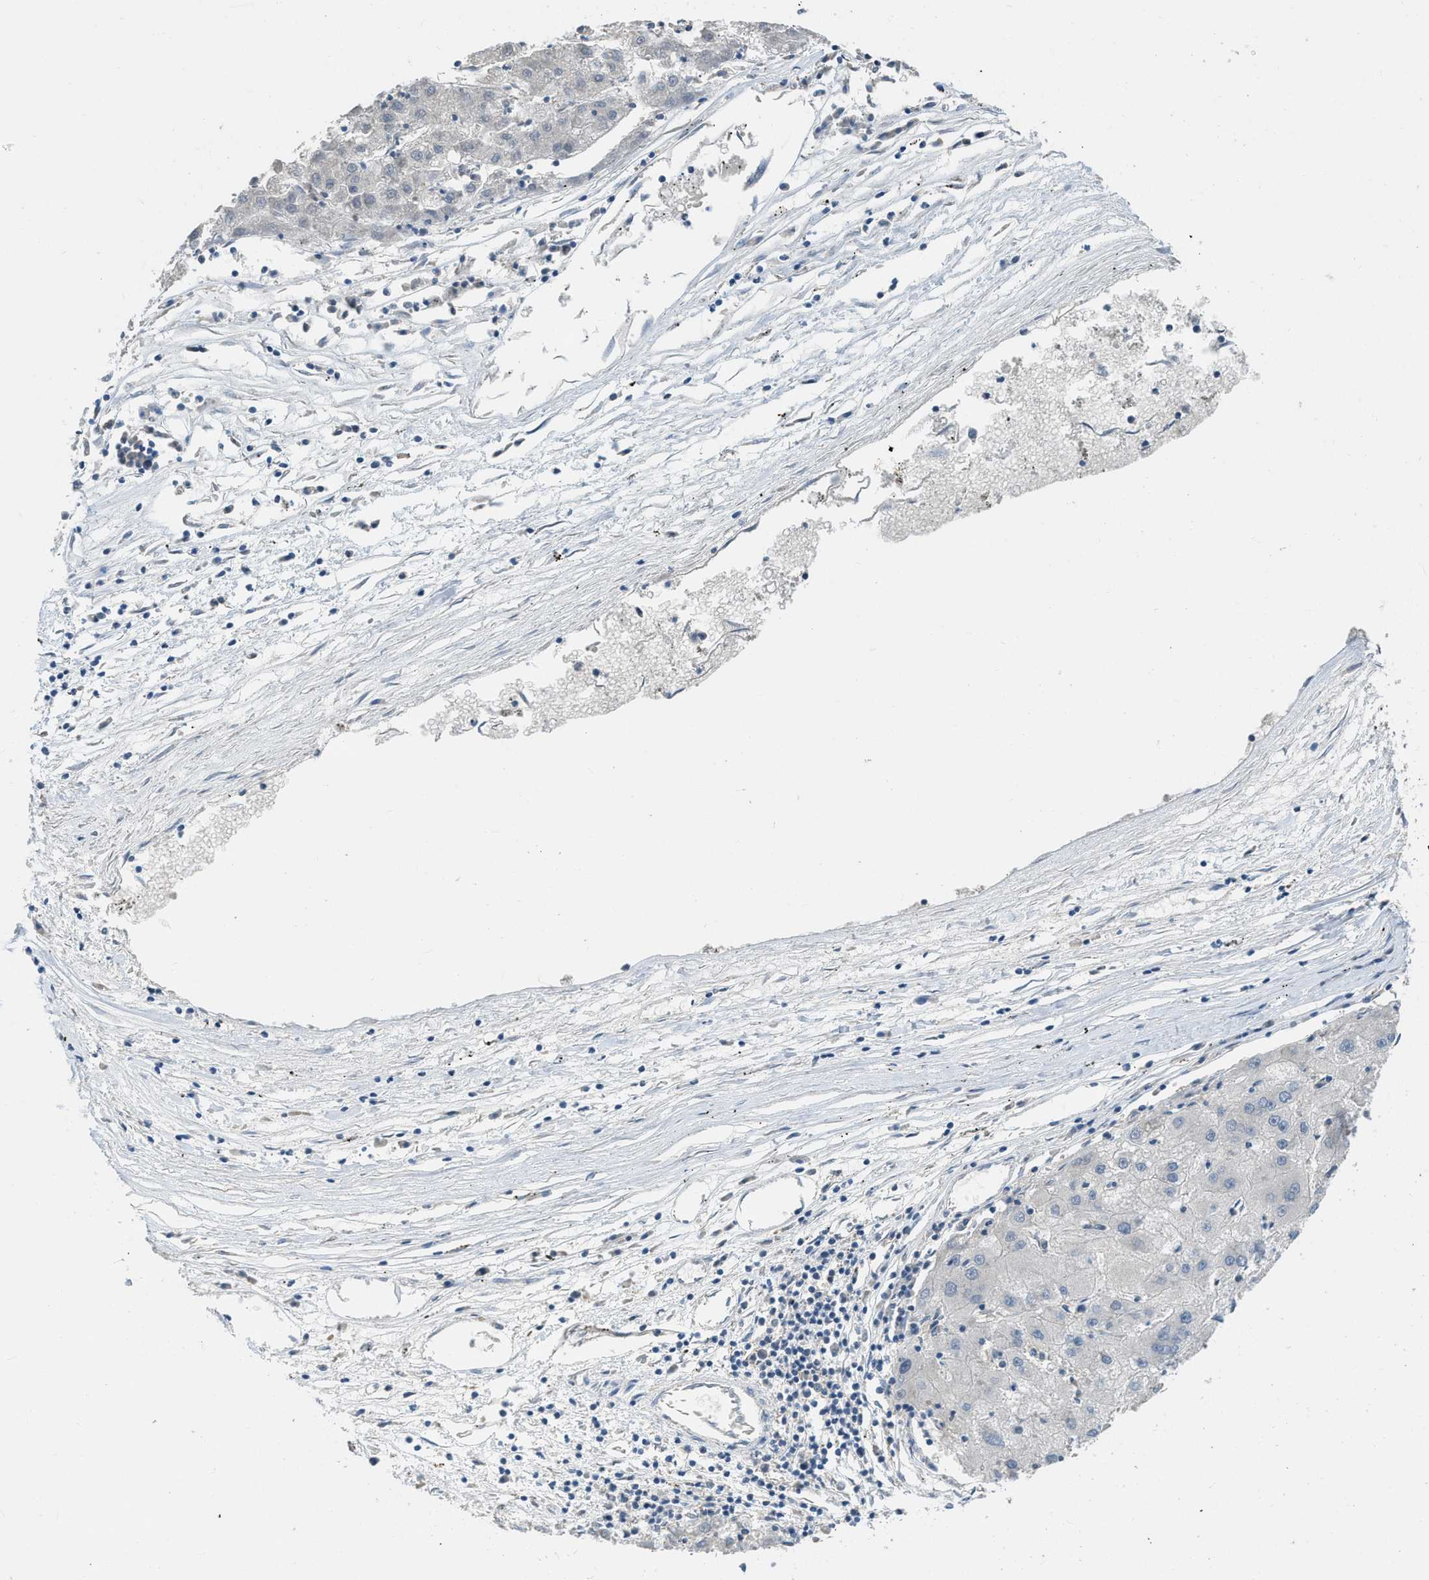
{"staining": {"intensity": "negative", "quantity": "none", "location": "none"}, "tissue": "liver cancer", "cell_type": "Tumor cells", "image_type": "cancer", "snomed": [{"axis": "morphology", "description": "Carcinoma, Hepatocellular, NOS"}, {"axis": "topography", "description": "Liver"}], "caption": "Immunohistochemistry (IHC) of liver cancer (hepatocellular carcinoma) exhibits no expression in tumor cells.", "gene": "MIS18A", "patient": {"sex": "male", "age": 72}}